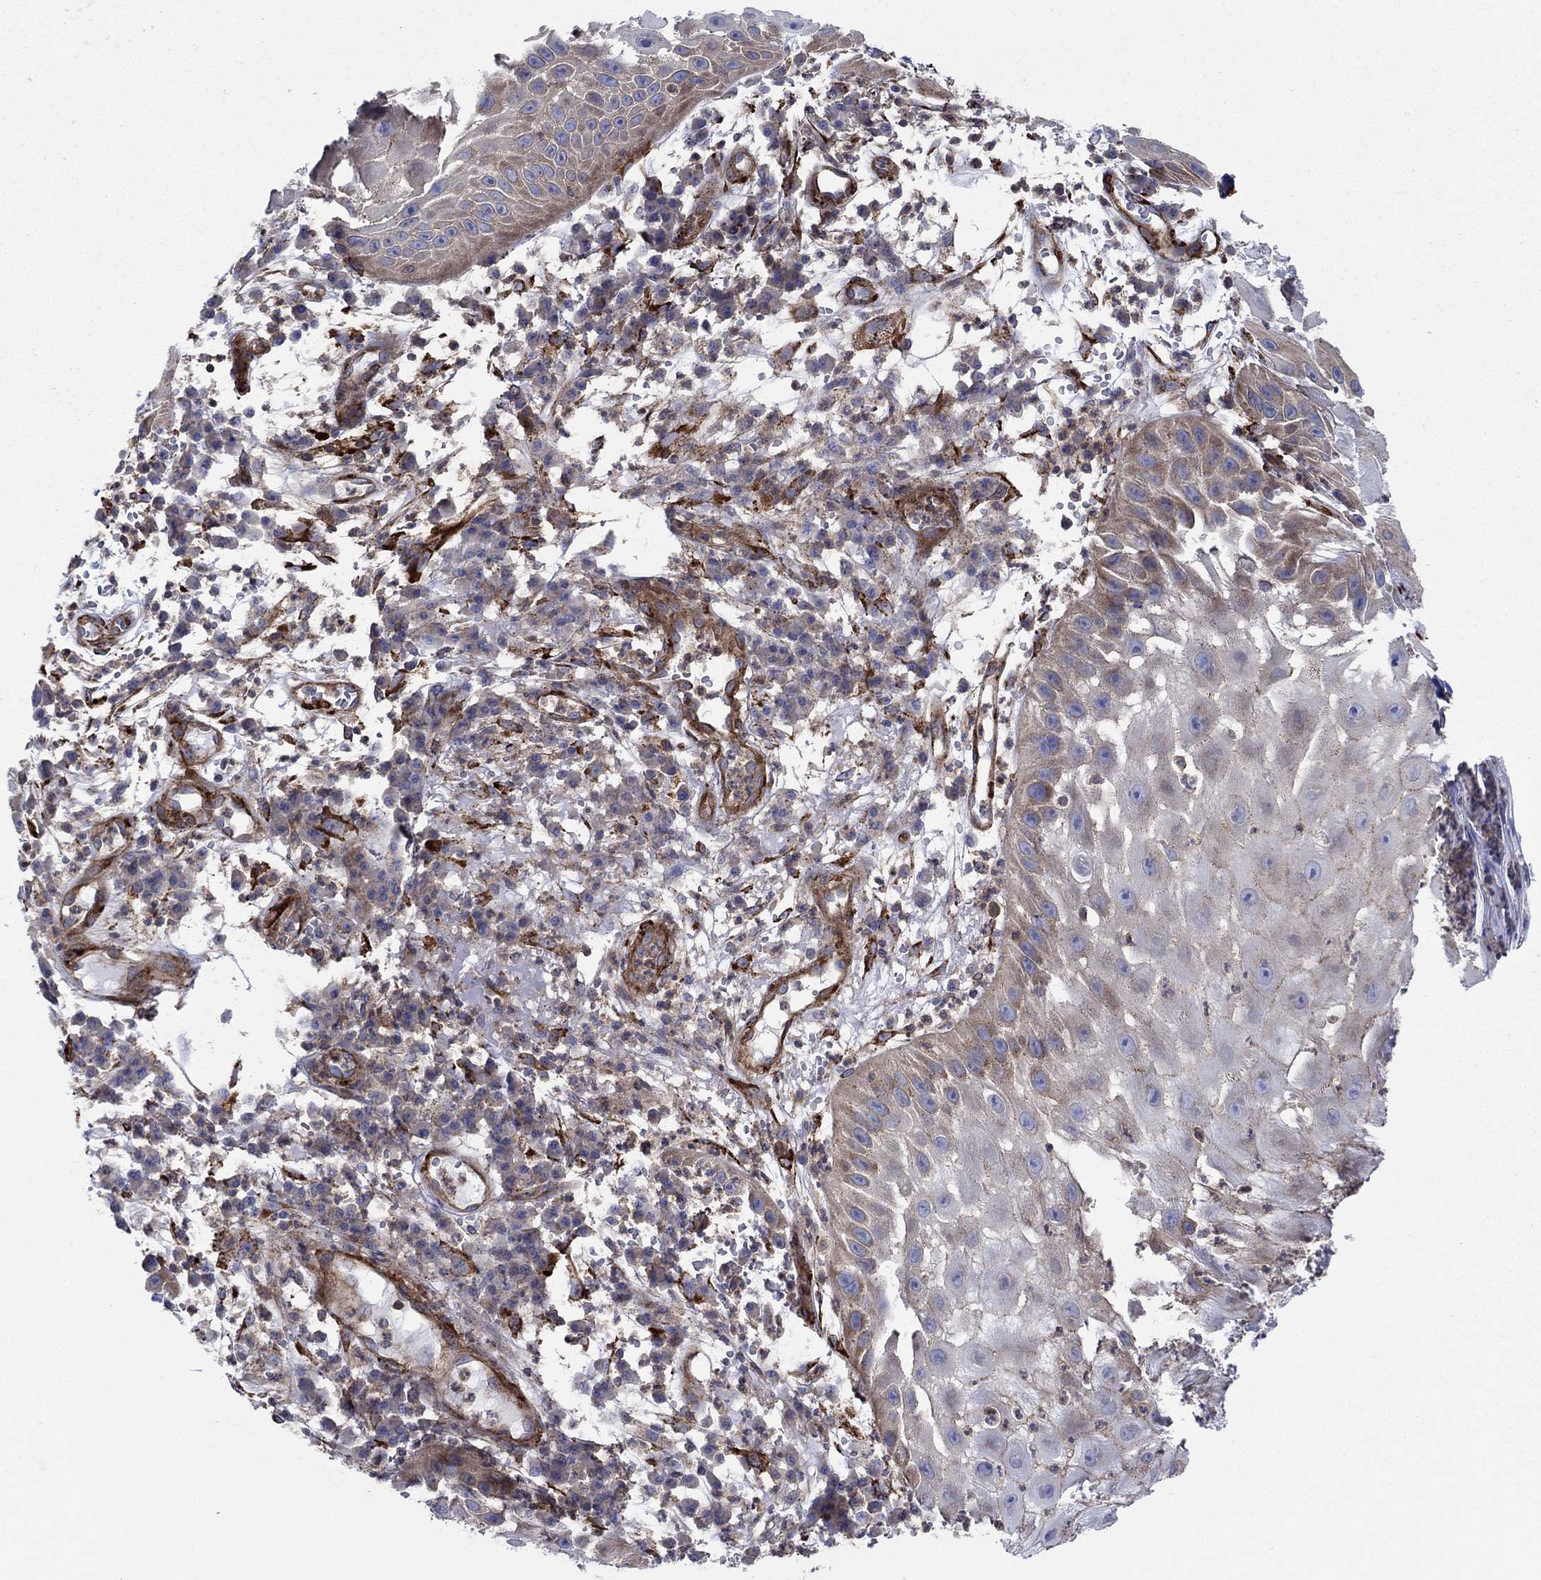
{"staining": {"intensity": "strong", "quantity": "25%-75%", "location": "cytoplasmic/membranous"}, "tissue": "skin cancer", "cell_type": "Tumor cells", "image_type": "cancer", "snomed": [{"axis": "morphology", "description": "Normal tissue, NOS"}, {"axis": "morphology", "description": "Squamous cell carcinoma, NOS"}, {"axis": "topography", "description": "Skin"}], "caption": "Skin squamous cell carcinoma stained for a protein shows strong cytoplasmic/membranous positivity in tumor cells. (DAB IHC, brown staining for protein, blue staining for nuclei).", "gene": "PAG1", "patient": {"sex": "male", "age": 79}}